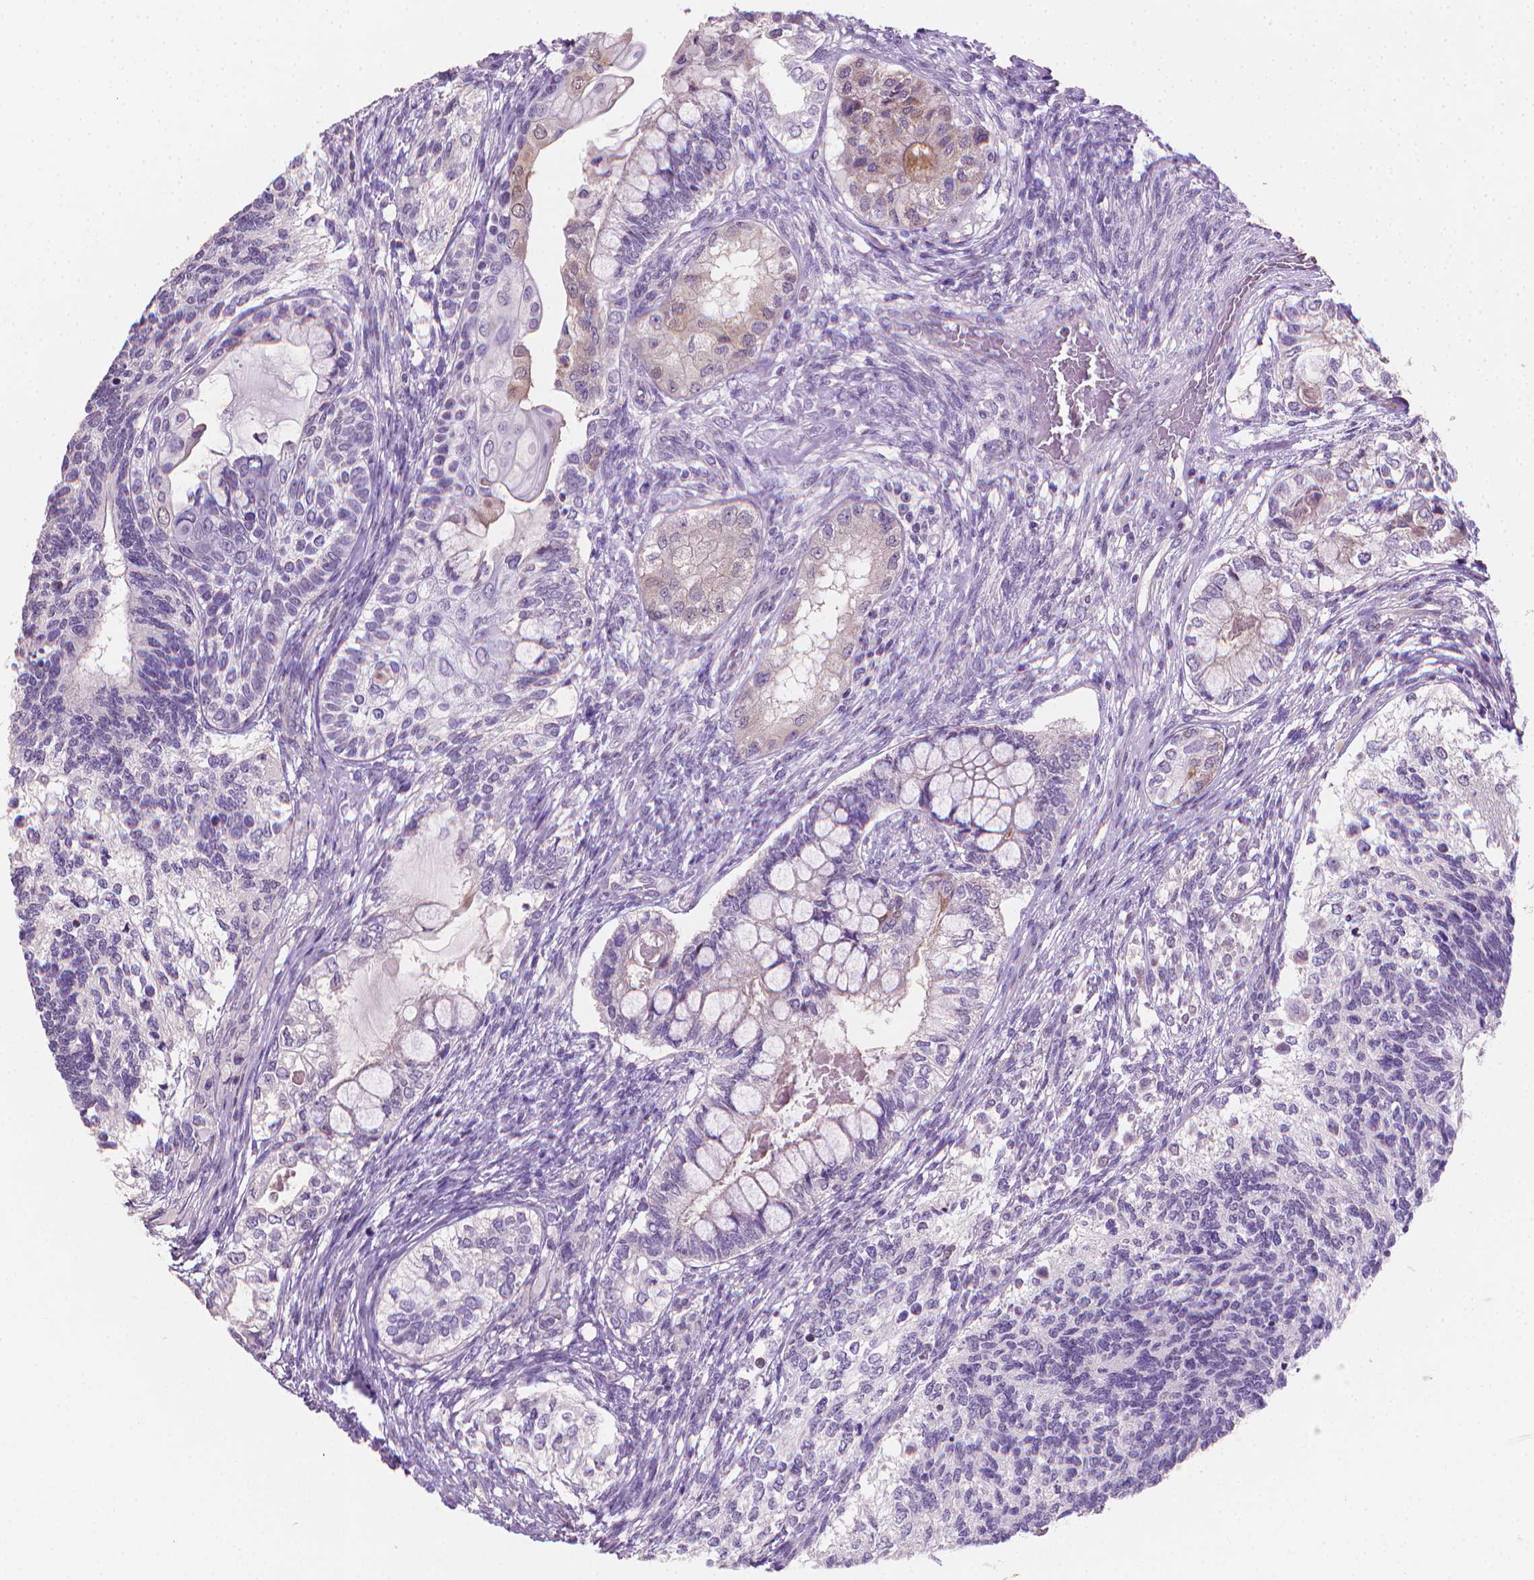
{"staining": {"intensity": "weak", "quantity": "<25%", "location": "cytoplasmic/membranous"}, "tissue": "testis cancer", "cell_type": "Tumor cells", "image_type": "cancer", "snomed": [{"axis": "morphology", "description": "Seminoma, NOS"}, {"axis": "morphology", "description": "Carcinoma, Embryonal, NOS"}, {"axis": "topography", "description": "Testis"}], "caption": "This is an immunohistochemistry micrograph of human testis embryonal carcinoma. There is no expression in tumor cells.", "gene": "CLXN", "patient": {"sex": "male", "age": 41}}